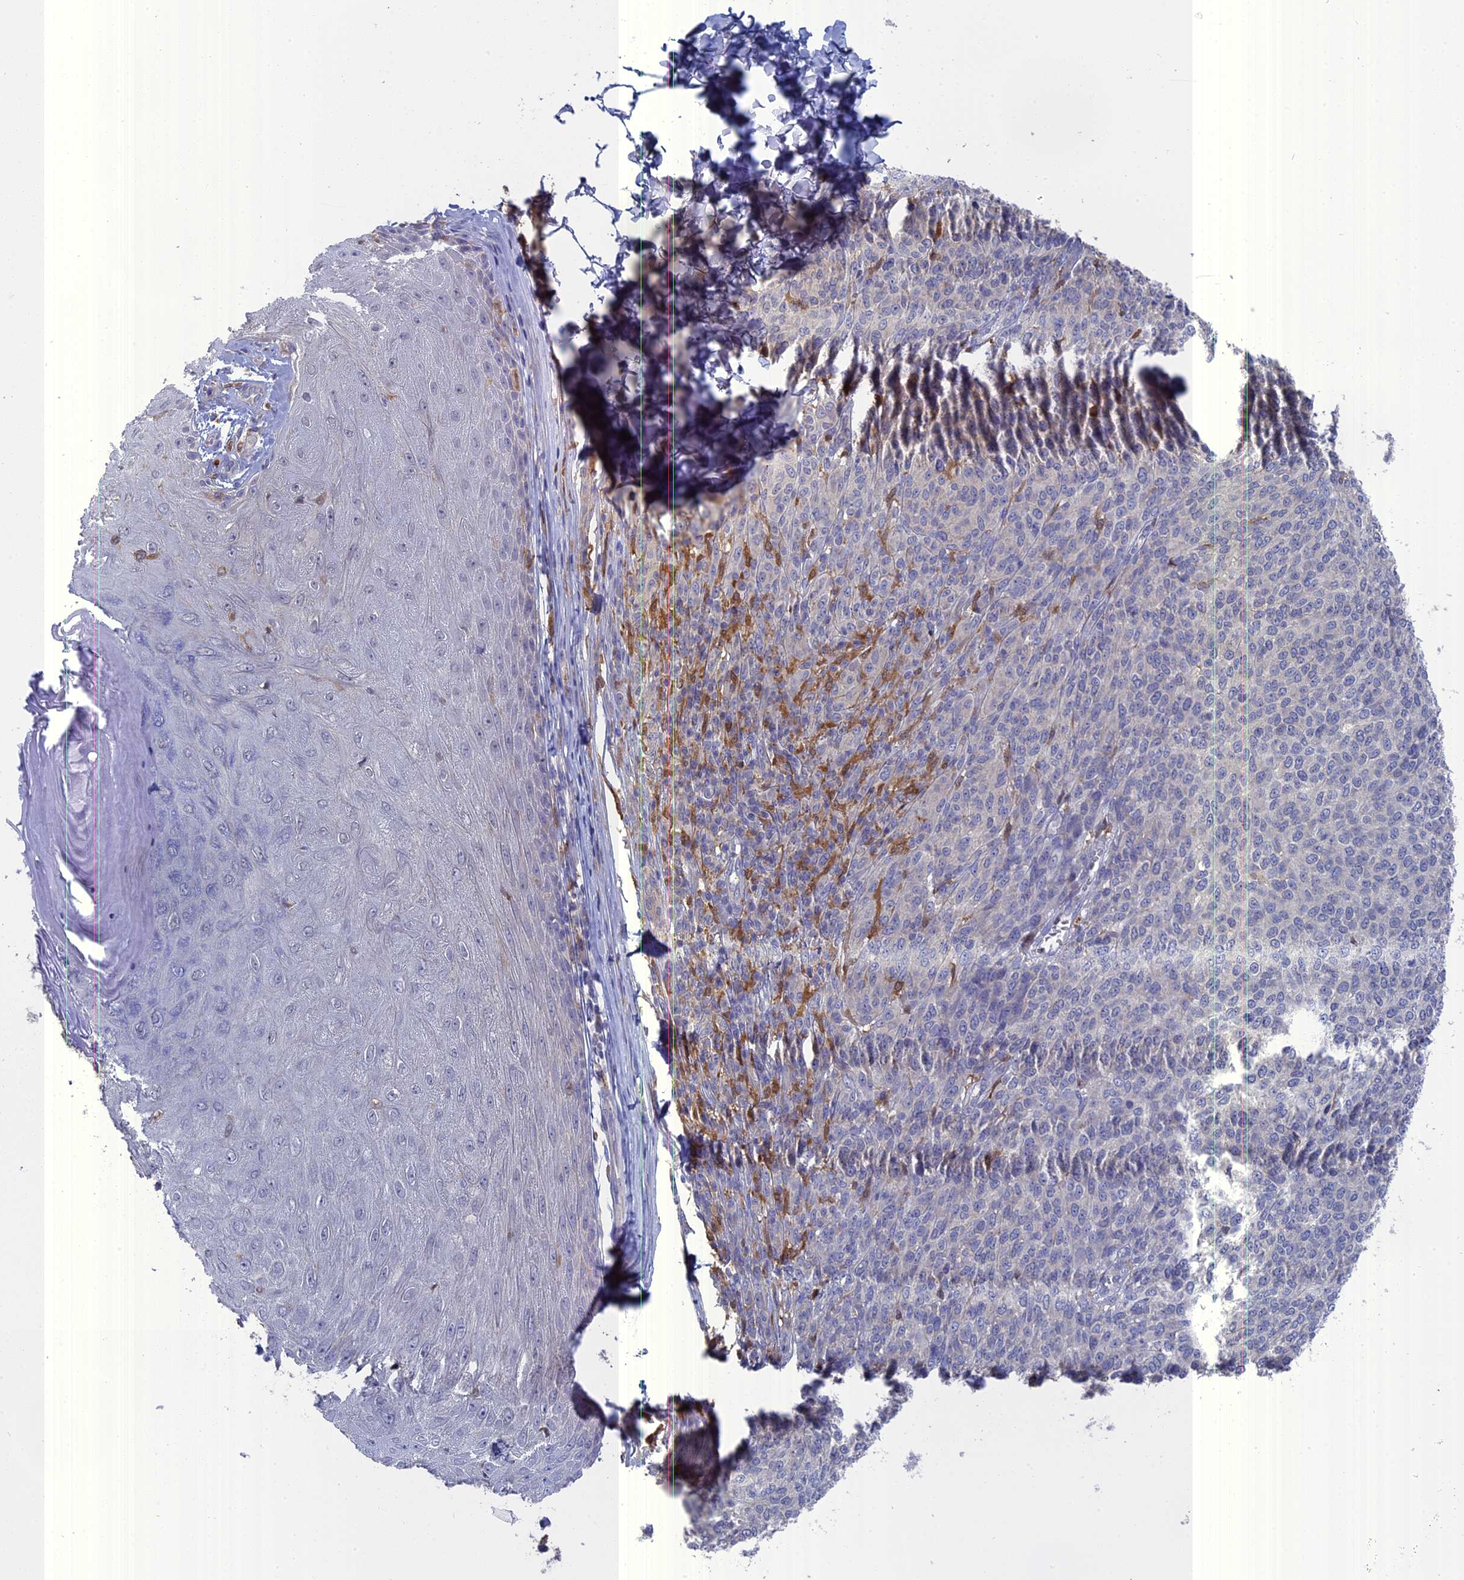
{"staining": {"intensity": "negative", "quantity": "none", "location": "none"}, "tissue": "melanoma", "cell_type": "Tumor cells", "image_type": "cancer", "snomed": [{"axis": "morphology", "description": "Malignant melanoma, NOS"}, {"axis": "topography", "description": "Skin"}], "caption": "Immunohistochemistry micrograph of melanoma stained for a protein (brown), which exhibits no expression in tumor cells.", "gene": "NCF4", "patient": {"sex": "male", "age": 49}}